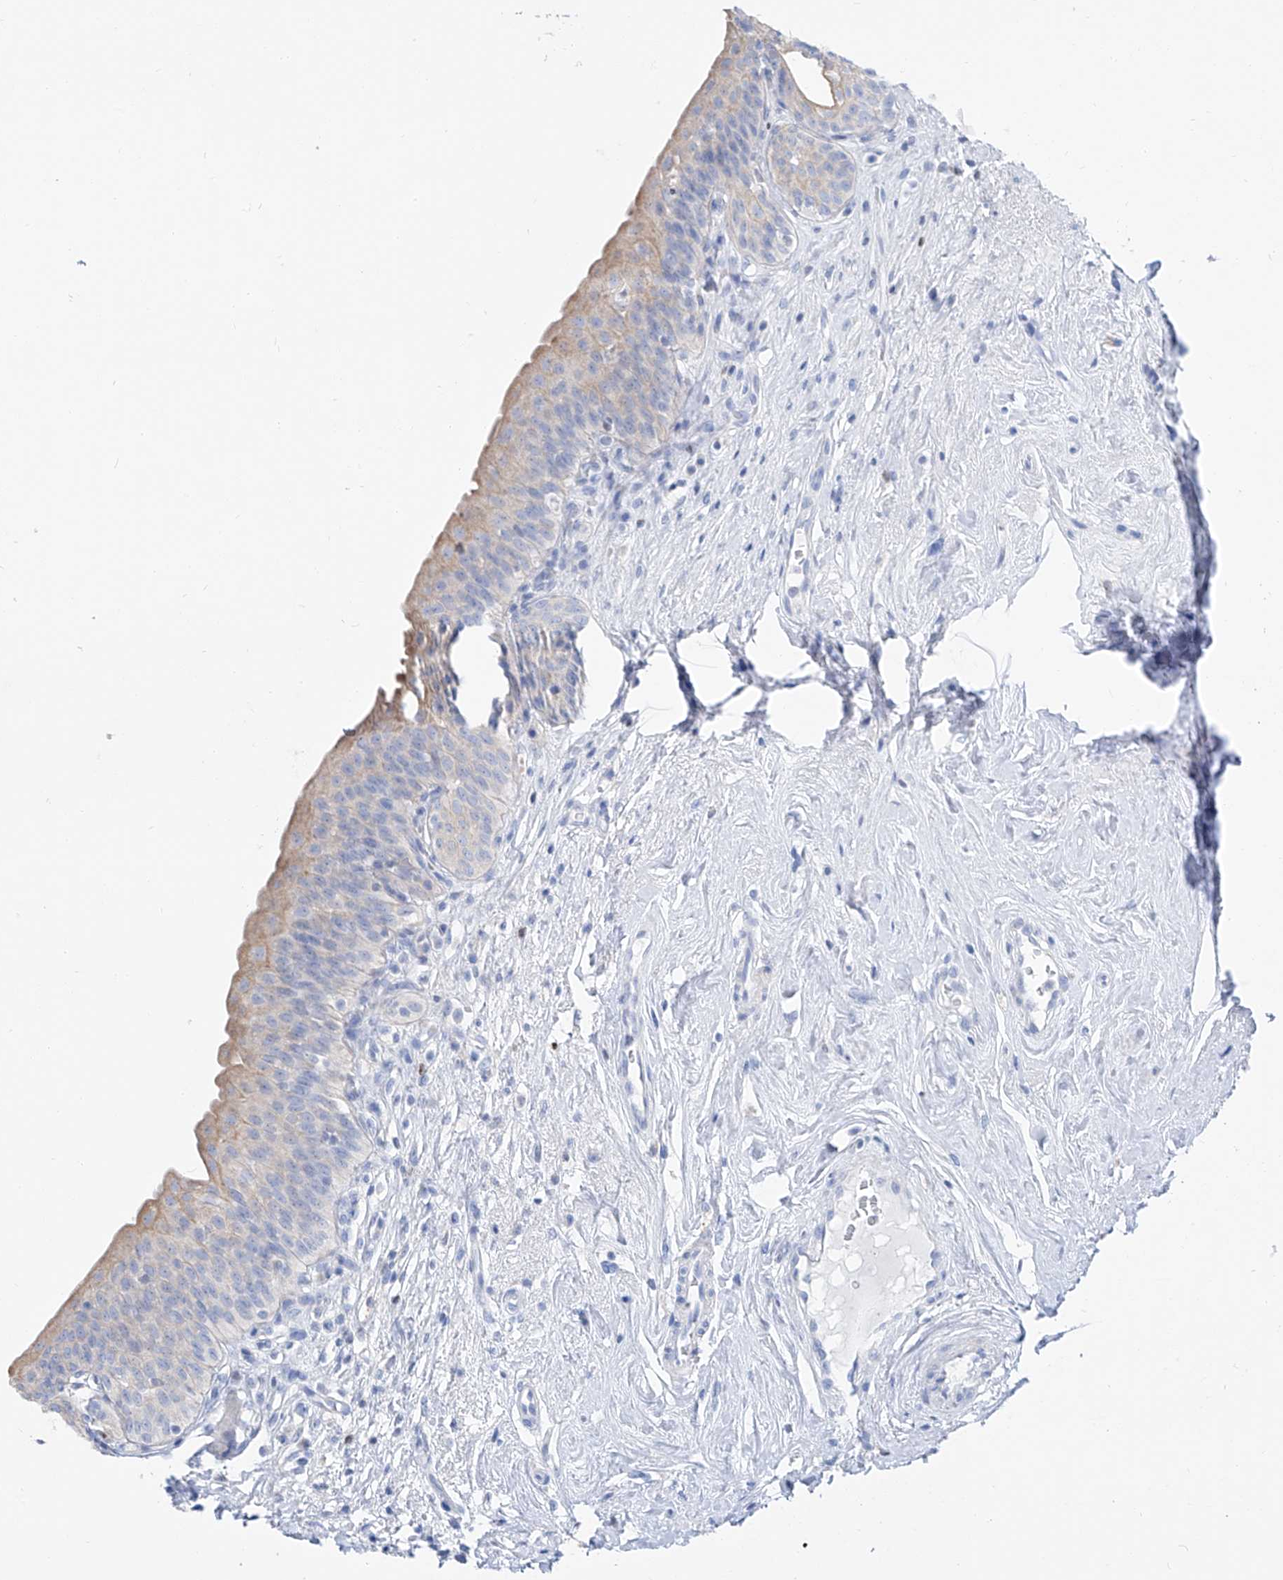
{"staining": {"intensity": "weak", "quantity": "<25%", "location": "cytoplasmic/membranous"}, "tissue": "urinary bladder", "cell_type": "Urothelial cells", "image_type": "normal", "snomed": [{"axis": "morphology", "description": "Normal tissue, NOS"}, {"axis": "topography", "description": "Urinary bladder"}], "caption": "Immunohistochemistry (IHC) image of normal human urinary bladder stained for a protein (brown), which reveals no positivity in urothelial cells.", "gene": "FRS3", "patient": {"sex": "male", "age": 83}}